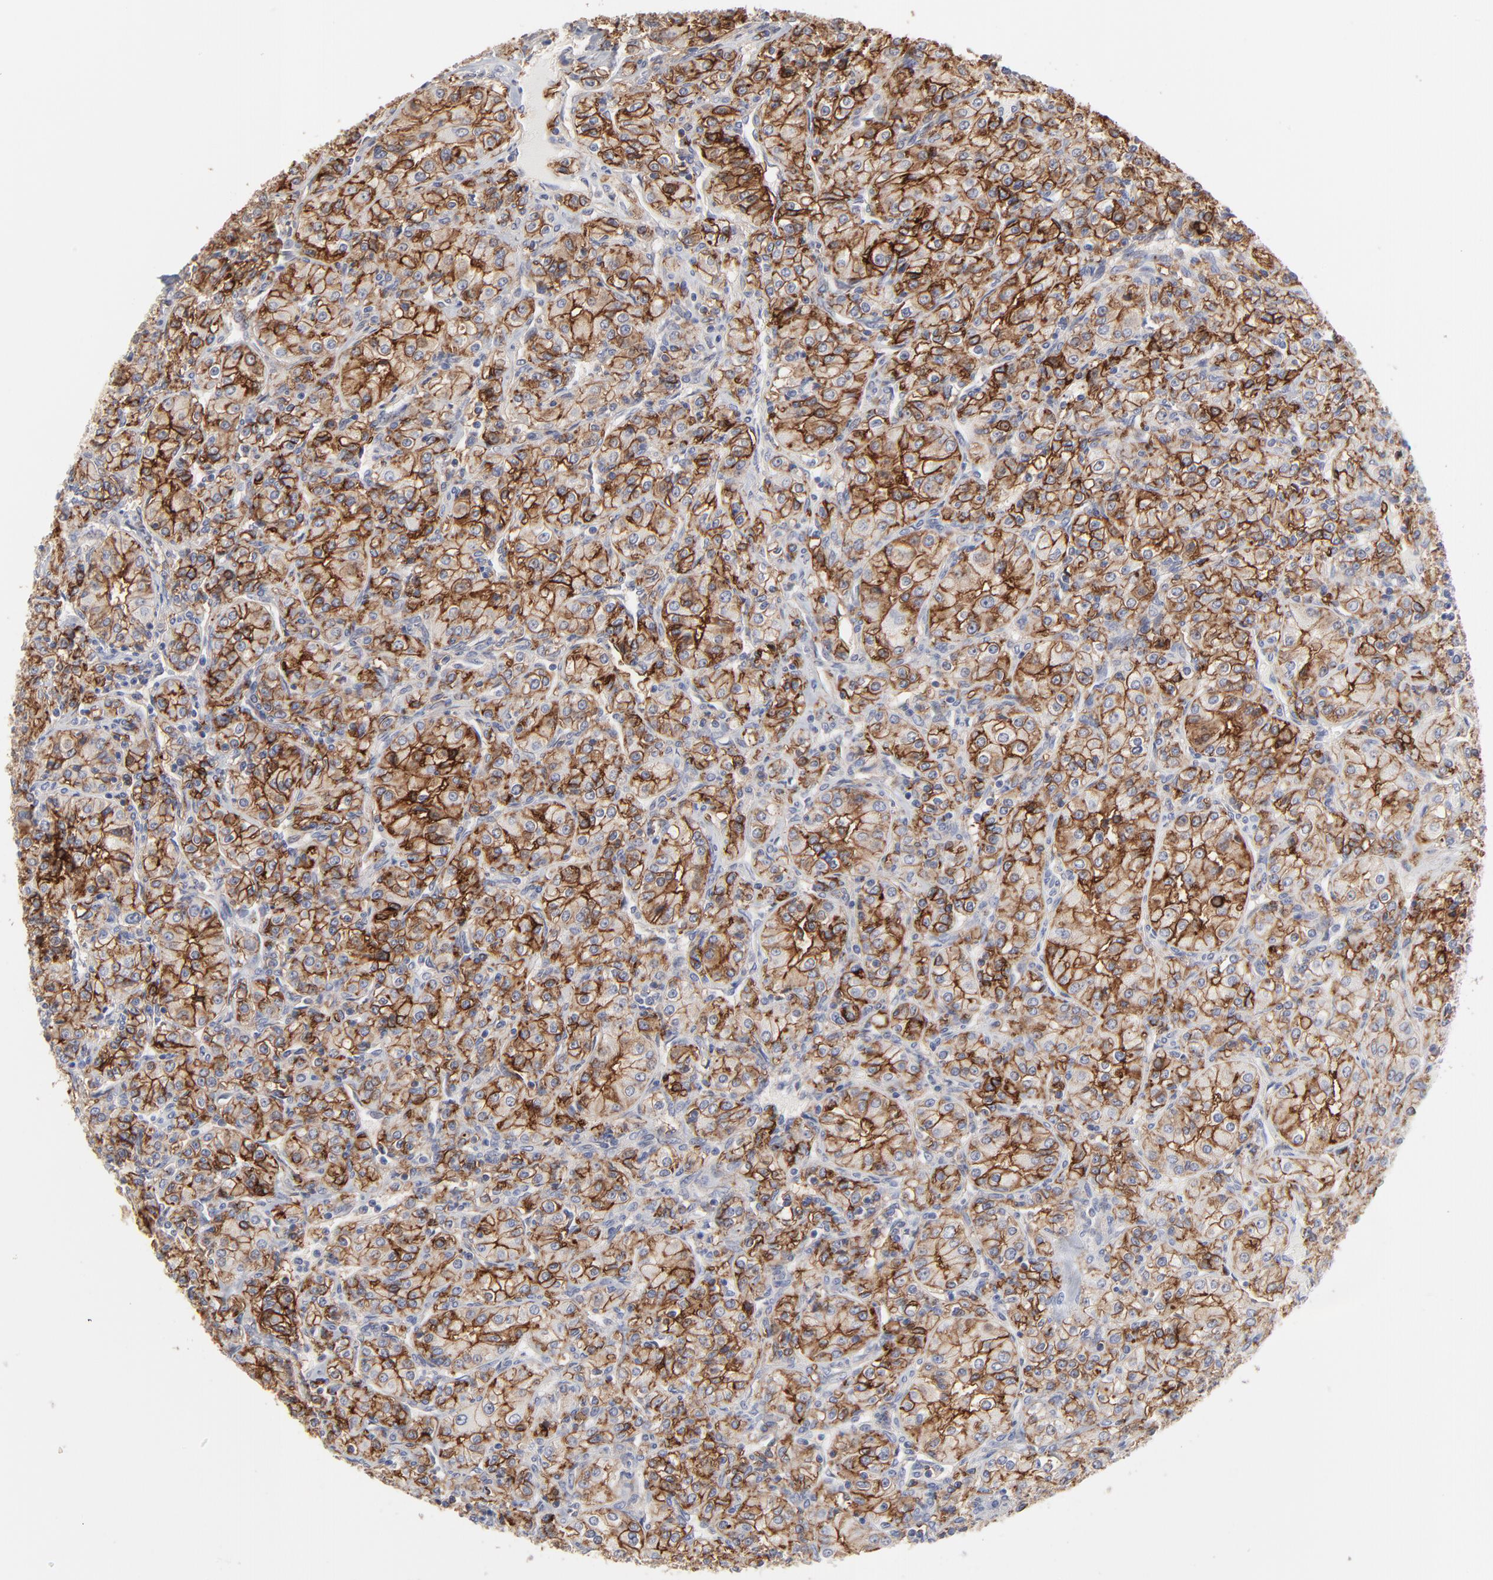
{"staining": {"intensity": "strong", "quantity": ">75%", "location": "cytoplasmic/membranous"}, "tissue": "renal cancer", "cell_type": "Tumor cells", "image_type": "cancer", "snomed": [{"axis": "morphology", "description": "Adenocarcinoma, NOS"}, {"axis": "topography", "description": "Kidney"}], "caption": "This is a histology image of immunohistochemistry staining of adenocarcinoma (renal), which shows strong staining in the cytoplasmic/membranous of tumor cells.", "gene": "SLC16A1", "patient": {"sex": "male", "age": 77}}